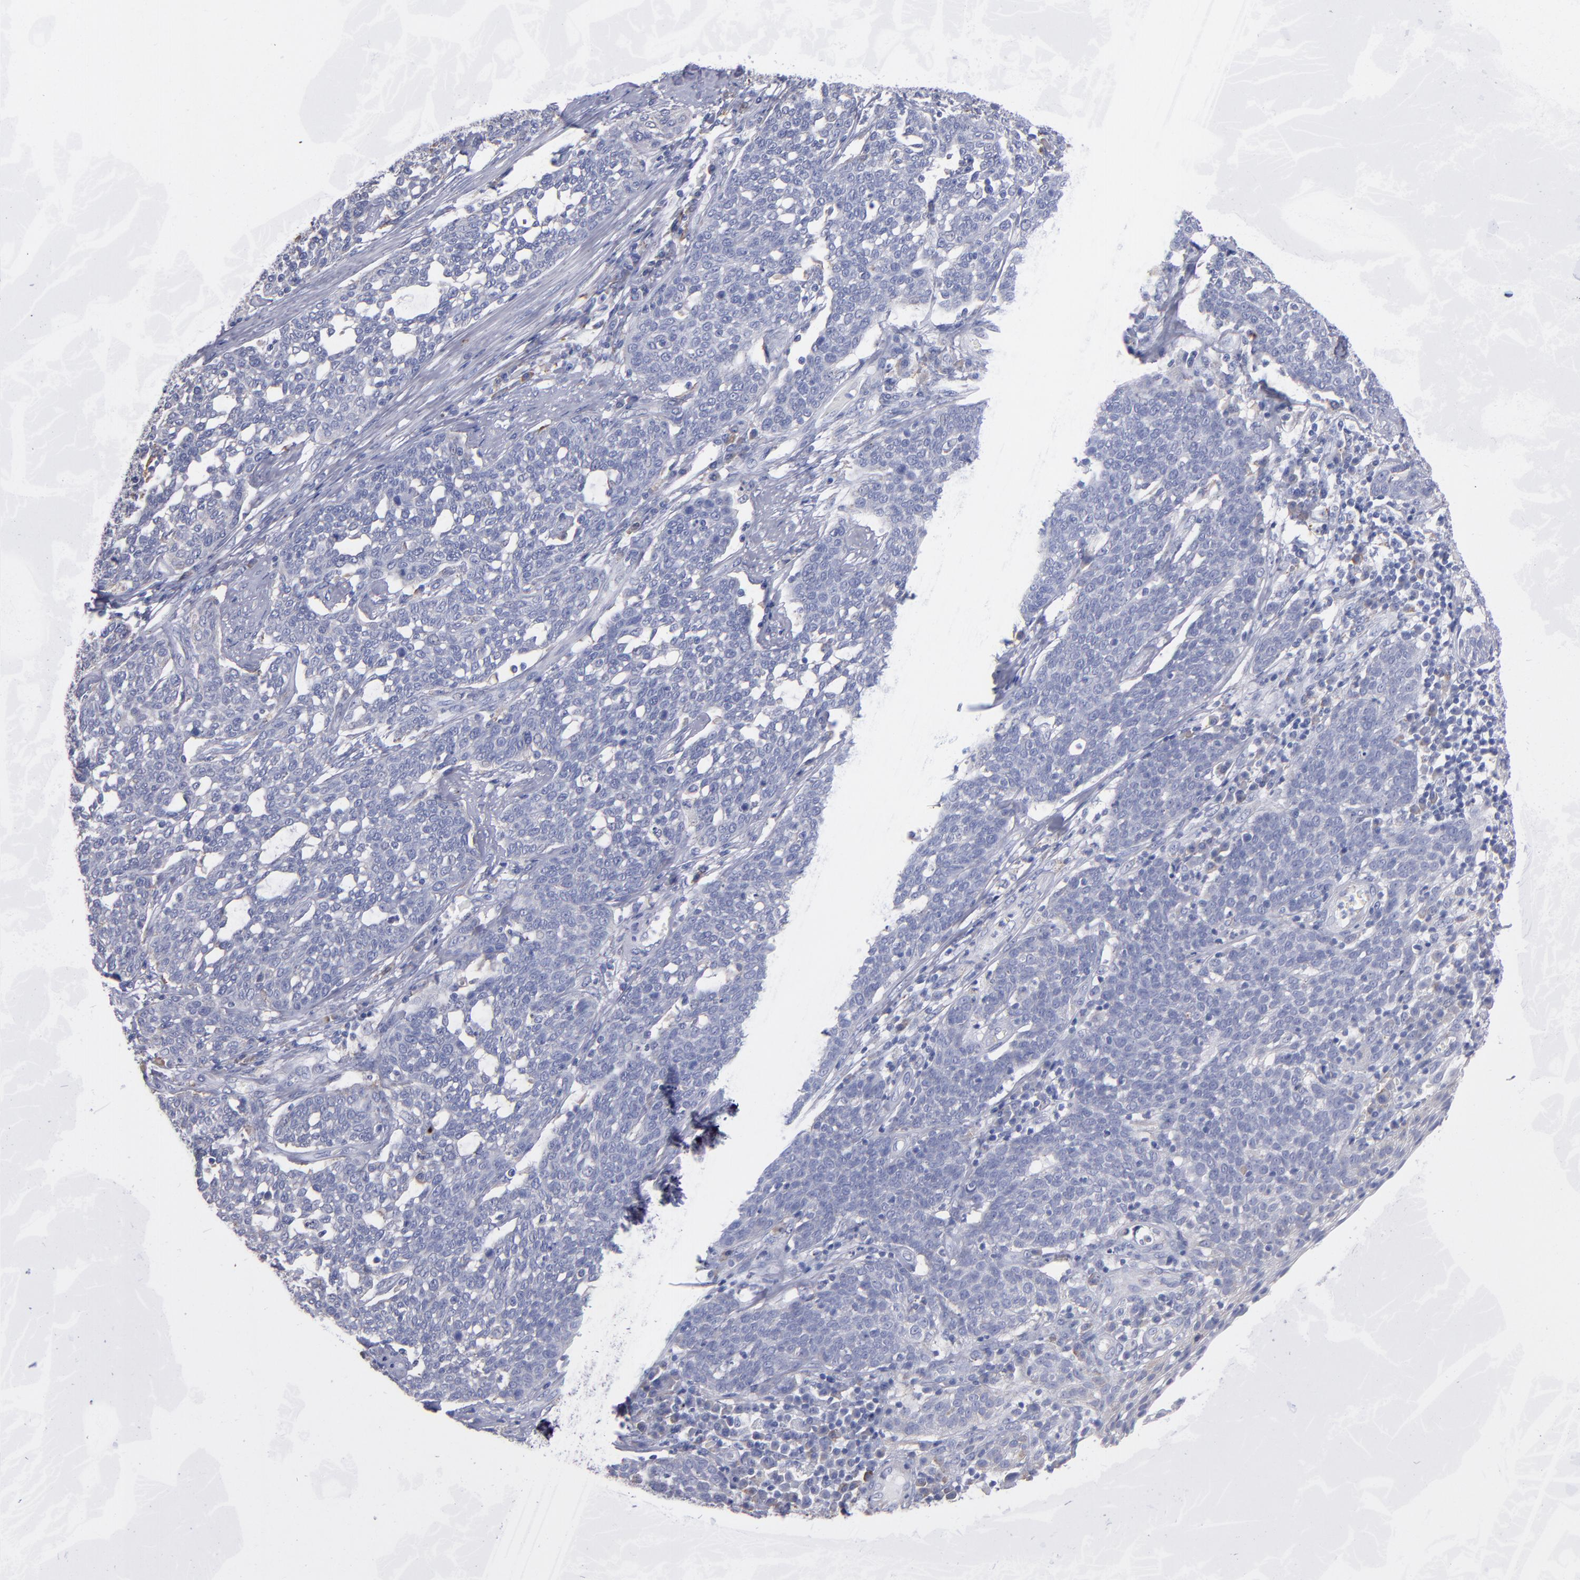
{"staining": {"intensity": "negative", "quantity": "none", "location": "none"}, "tissue": "cervical cancer", "cell_type": "Tumor cells", "image_type": "cancer", "snomed": [{"axis": "morphology", "description": "Squamous cell carcinoma, NOS"}, {"axis": "topography", "description": "Cervix"}], "caption": "Immunohistochemical staining of squamous cell carcinoma (cervical) shows no significant staining in tumor cells. Nuclei are stained in blue.", "gene": "MFGE8", "patient": {"sex": "female", "age": 34}}